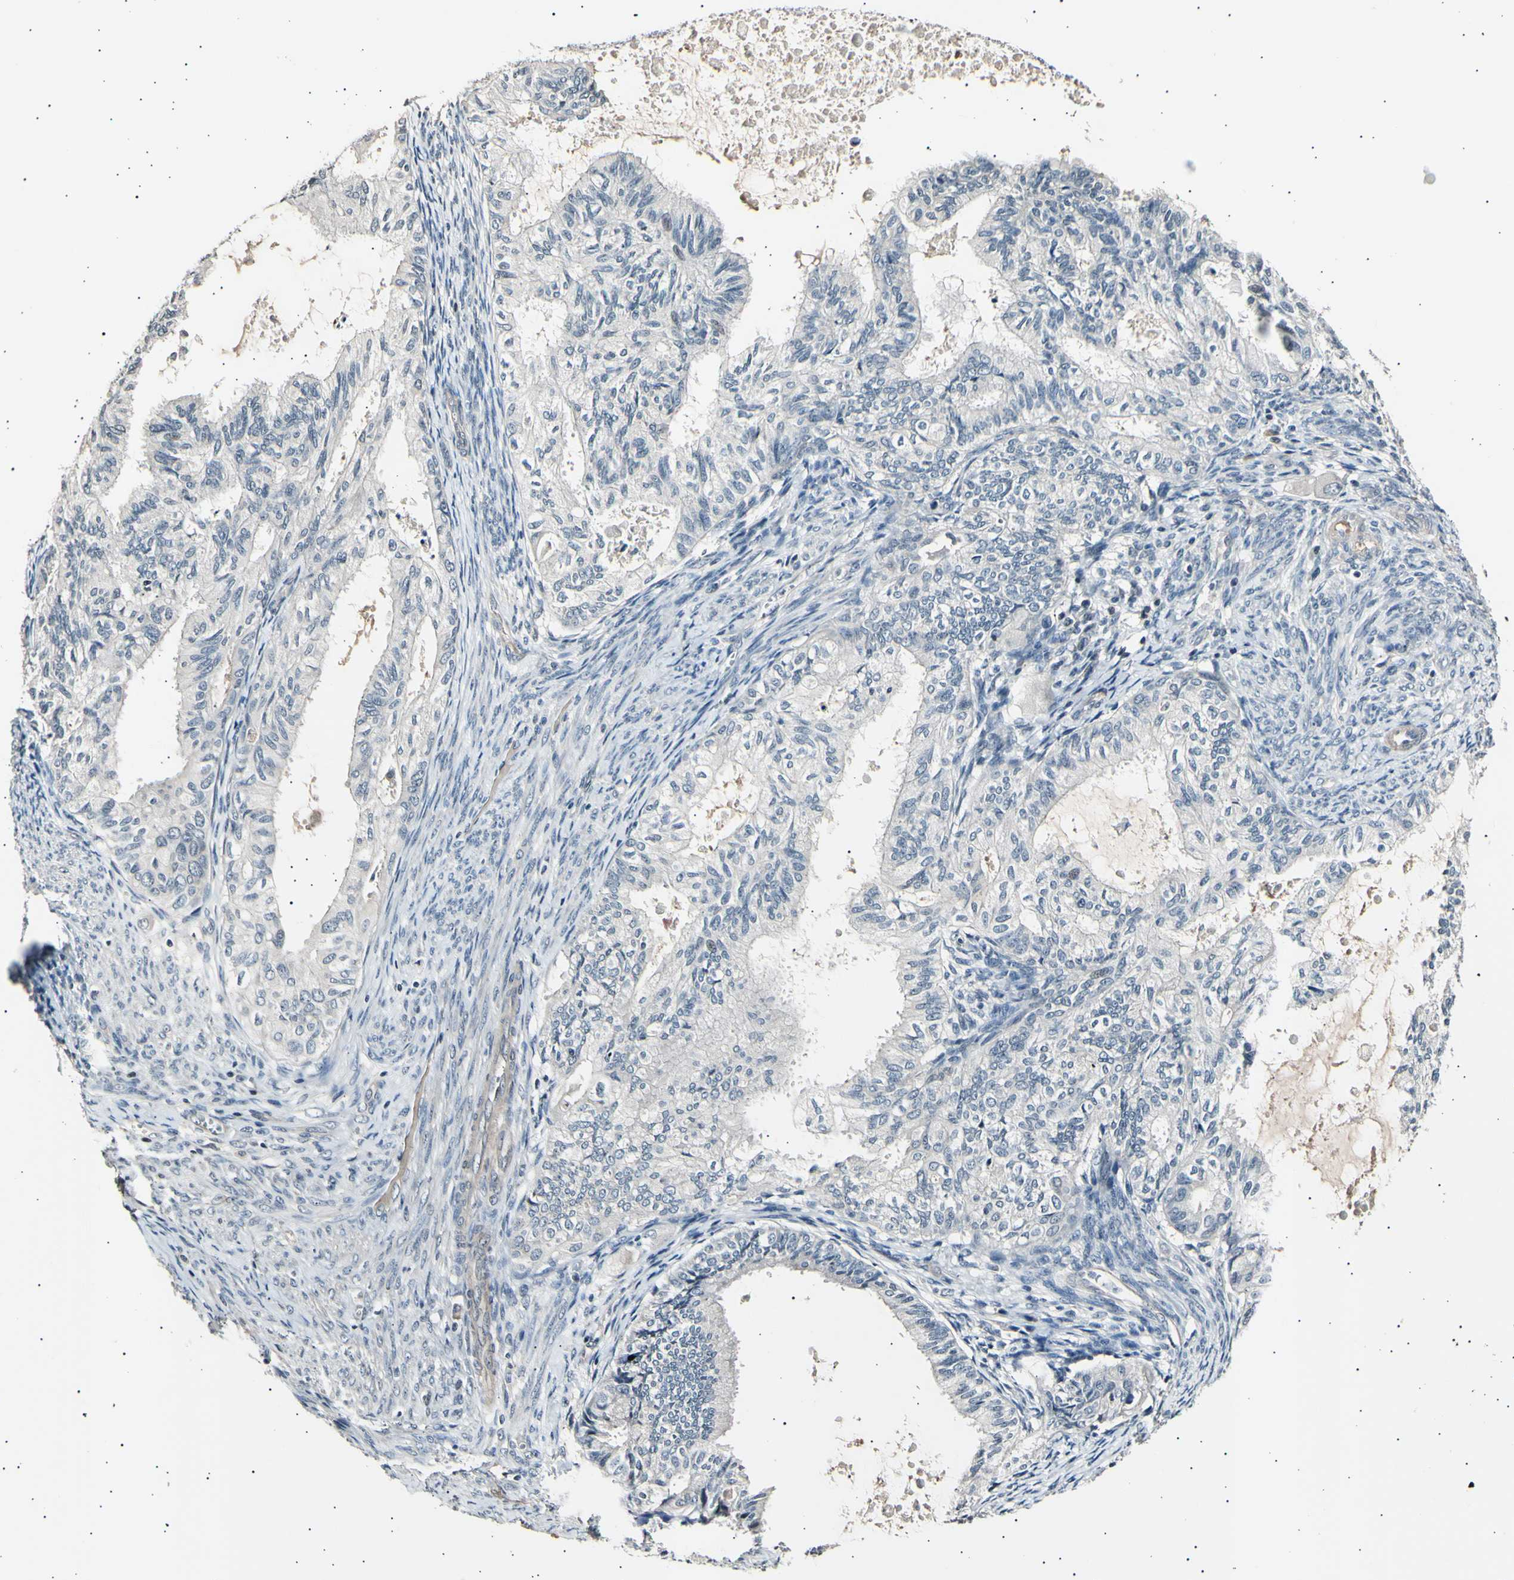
{"staining": {"intensity": "weak", "quantity": "<25%", "location": "cytoplasmic/membranous"}, "tissue": "cervical cancer", "cell_type": "Tumor cells", "image_type": "cancer", "snomed": [{"axis": "morphology", "description": "Normal tissue, NOS"}, {"axis": "morphology", "description": "Adenocarcinoma, NOS"}, {"axis": "topography", "description": "Cervix"}, {"axis": "topography", "description": "Endometrium"}], "caption": "Tumor cells show no significant protein staining in cervical cancer.", "gene": "AK1", "patient": {"sex": "female", "age": 86}}